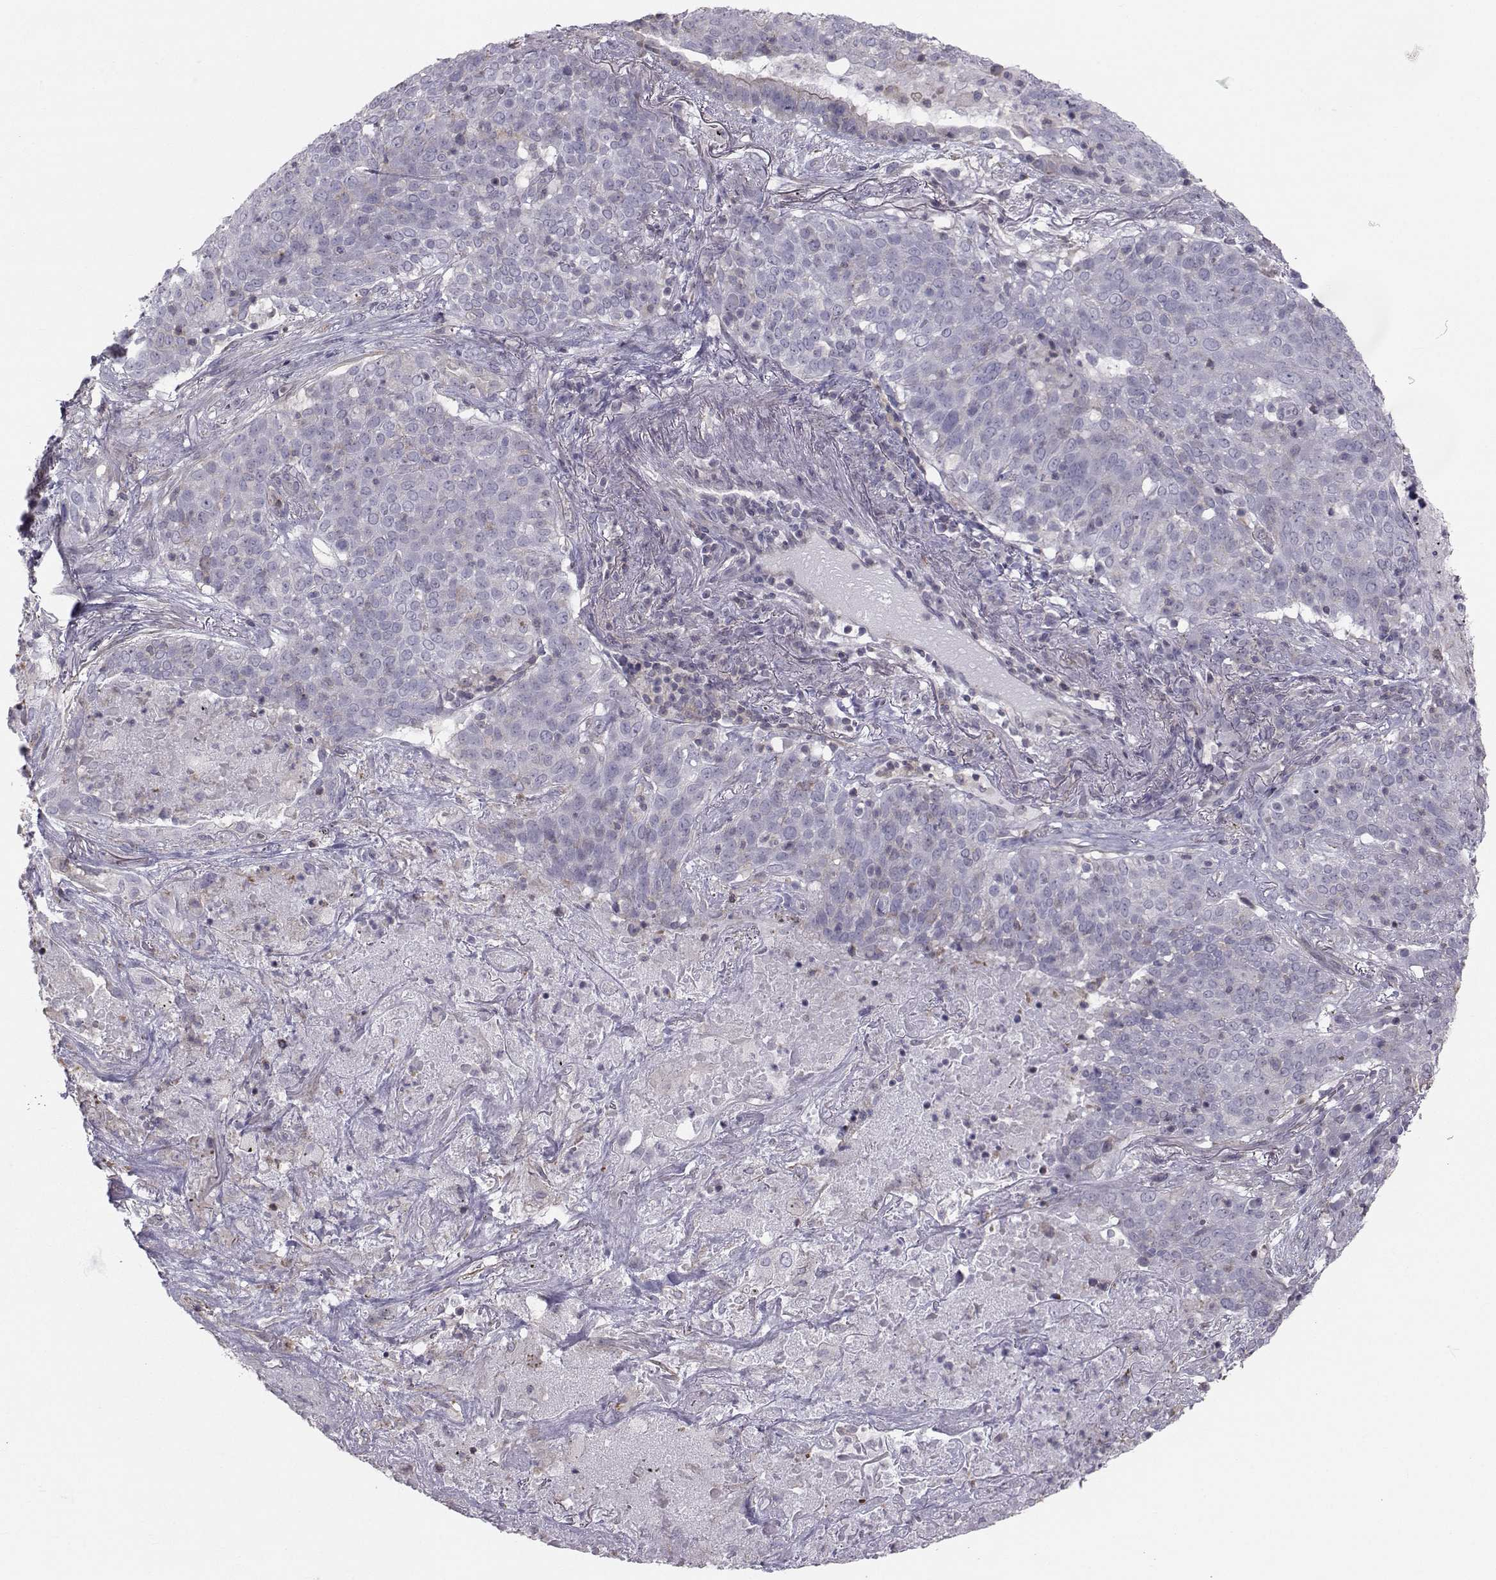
{"staining": {"intensity": "negative", "quantity": "none", "location": "none"}, "tissue": "lung cancer", "cell_type": "Tumor cells", "image_type": "cancer", "snomed": [{"axis": "morphology", "description": "Squamous cell carcinoma, NOS"}, {"axis": "topography", "description": "Lung"}], "caption": "High magnification brightfield microscopy of squamous cell carcinoma (lung) stained with DAB (brown) and counterstained with hematoxylin (blue): tumor cells show no significant expression.", "gene": "GARIN3", "patient": {"sex": "male", "age": 82}}